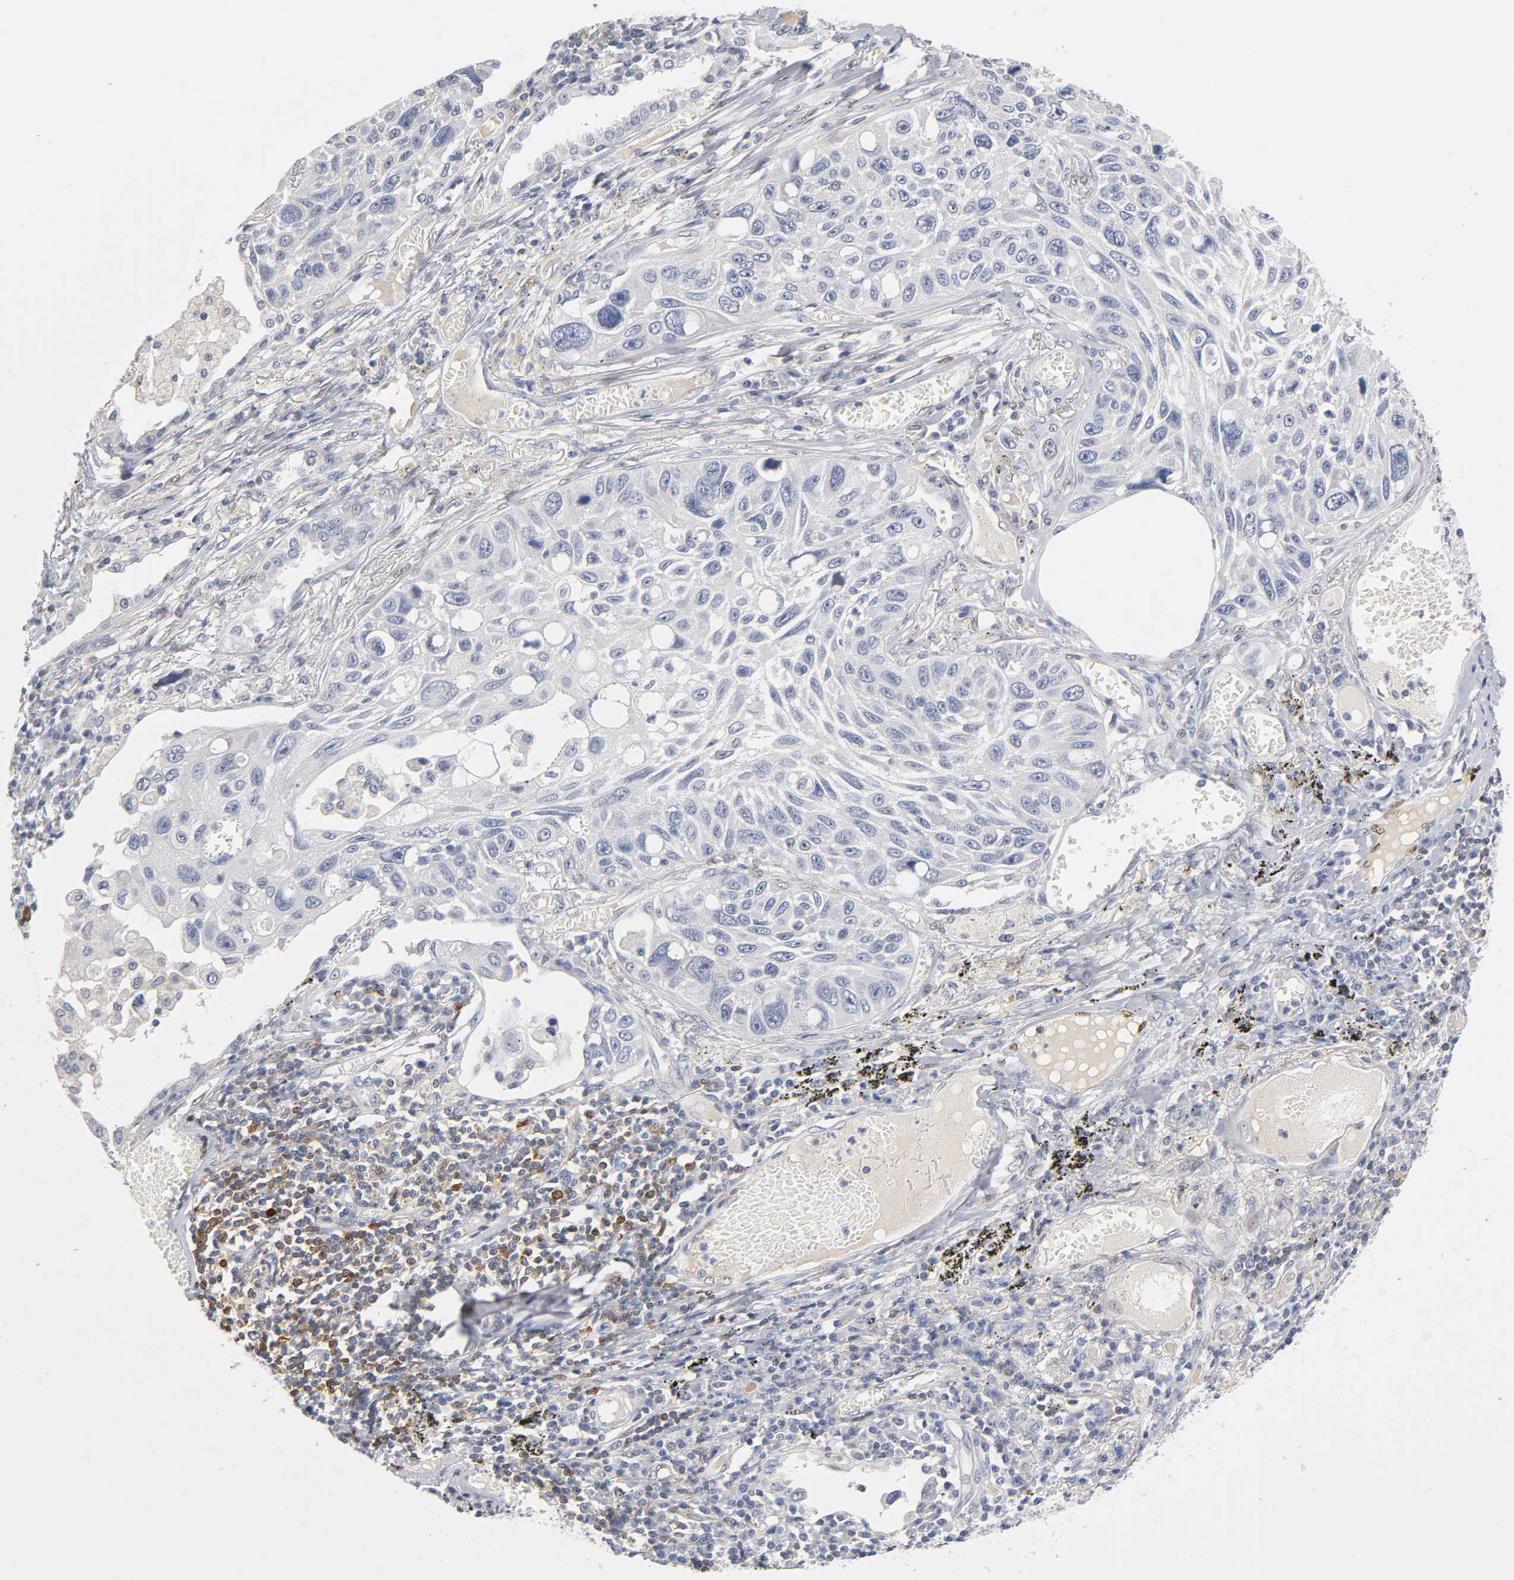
{"staining": {"intensity": "negative", "quantity": "none", "location": "none"}, "tissue": "lung cancer", "cell_type": "Tumor cells", "image_type": "cancer", "snomed": [{"axis": "morphology", "description": "Squamous cell carcinoma, NOS"}, {"axis": "topography", "description": "Lung"}], "caption": "High power microscopy photomicrograph of an IHC histopathology image of squamous cell carcinoma (lung), revealing no significant staining in tumor cells.", "gene": "NFATC1", "patient": {"sex": "male", "age": 71}}